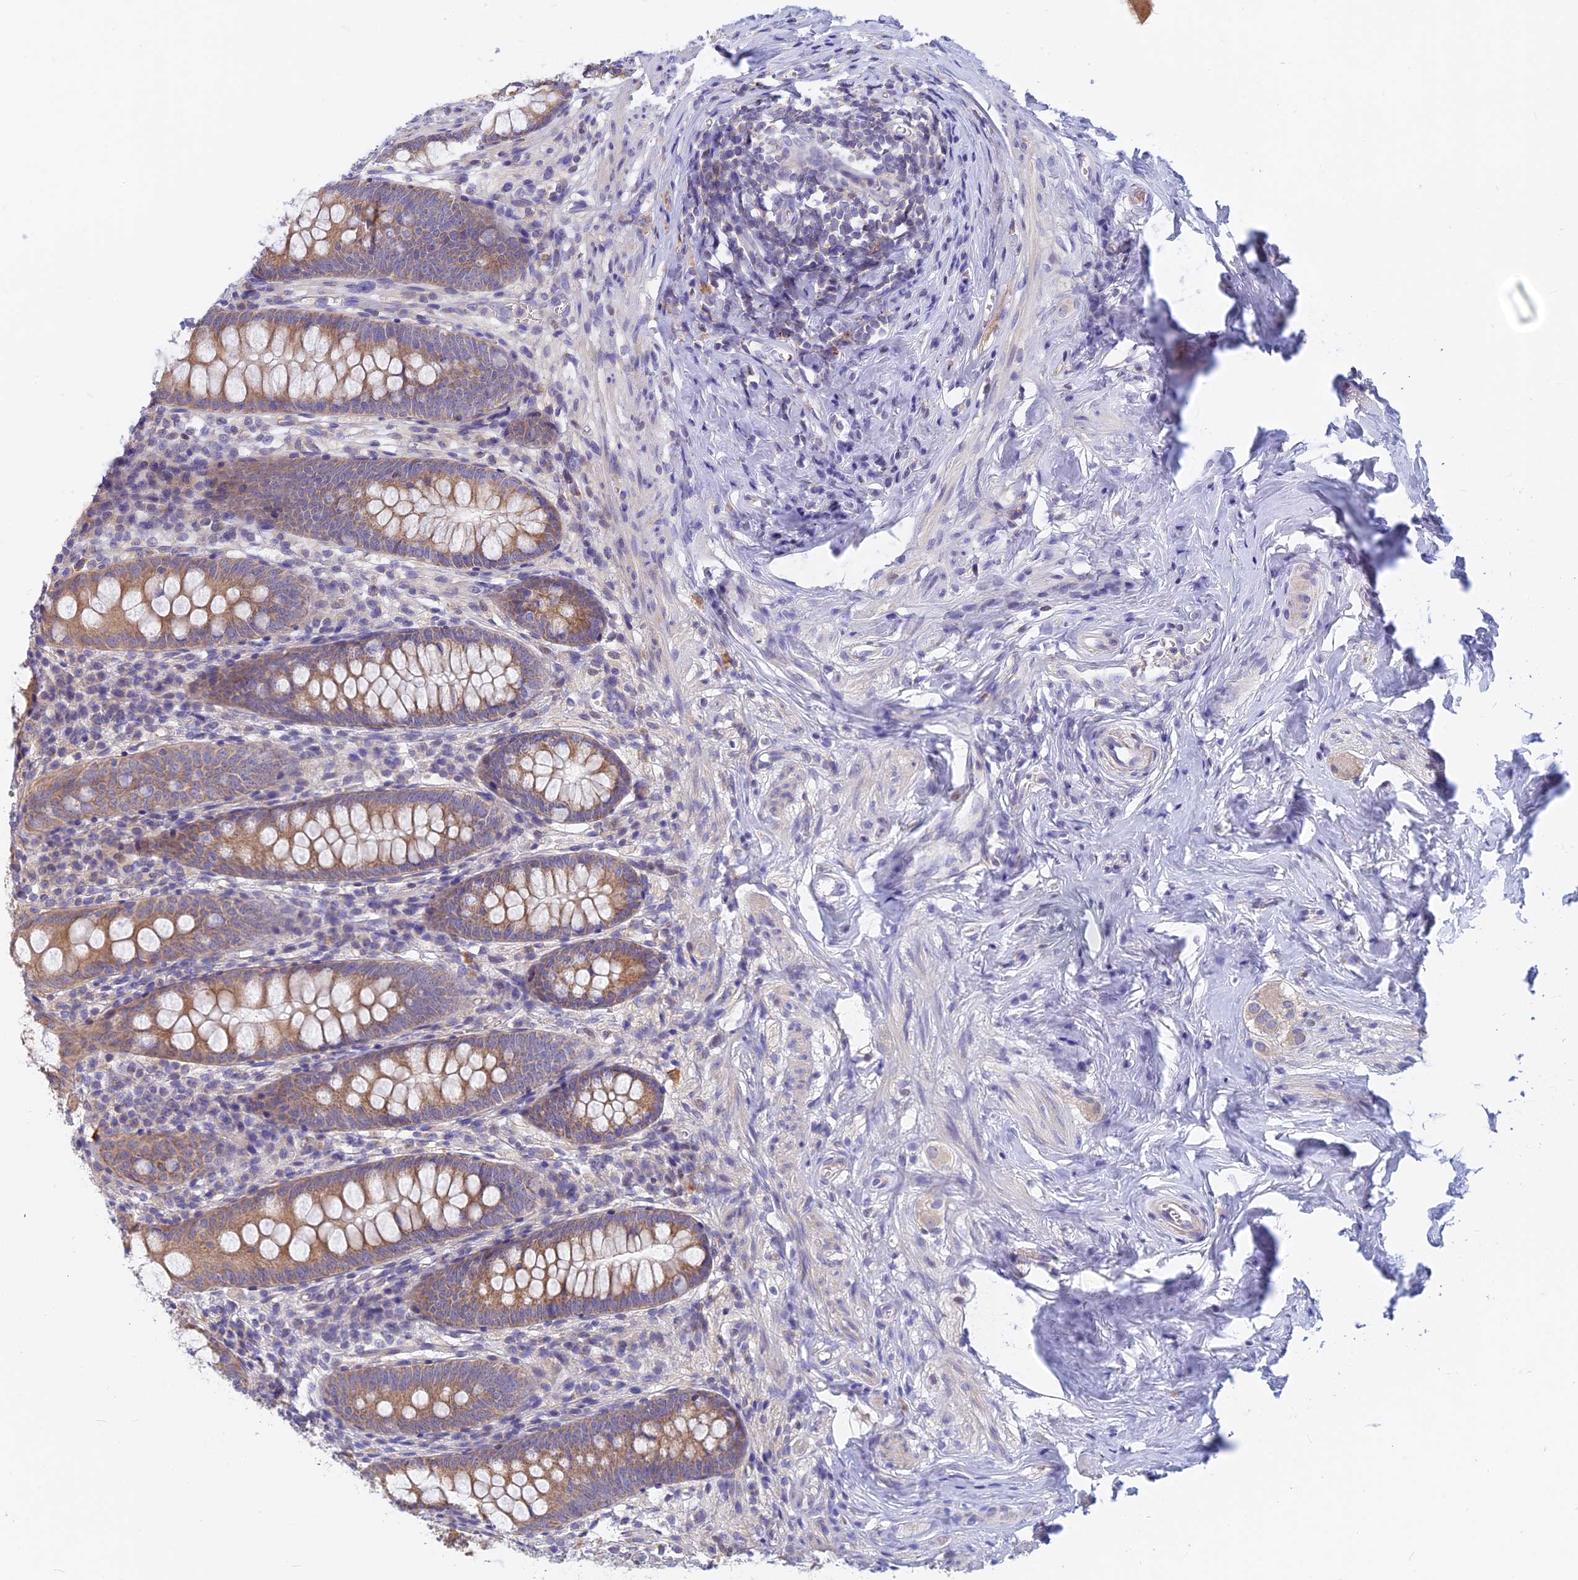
{"staining": {"intensity": "moderate", "quantity": ">75%", "location": "cytoplasmic/membranous"}, "tissue": "appendix", "cell_type": "Glandular cells", "image_type": "normal", "snomed": [{"axis": "morphology", "description": "Normal tissue, NOS"}, {"axis": "topography", "description": "Appendix"}], "caption": "A histopathology image showing moderate cytoplasmic/membranous staining in about >75% of glandular cells in normal appendix, as visualized by brown immunohistochemical staining.", "gene": "CACNA1B", "patient": {"sex": "female", "age": 51}}